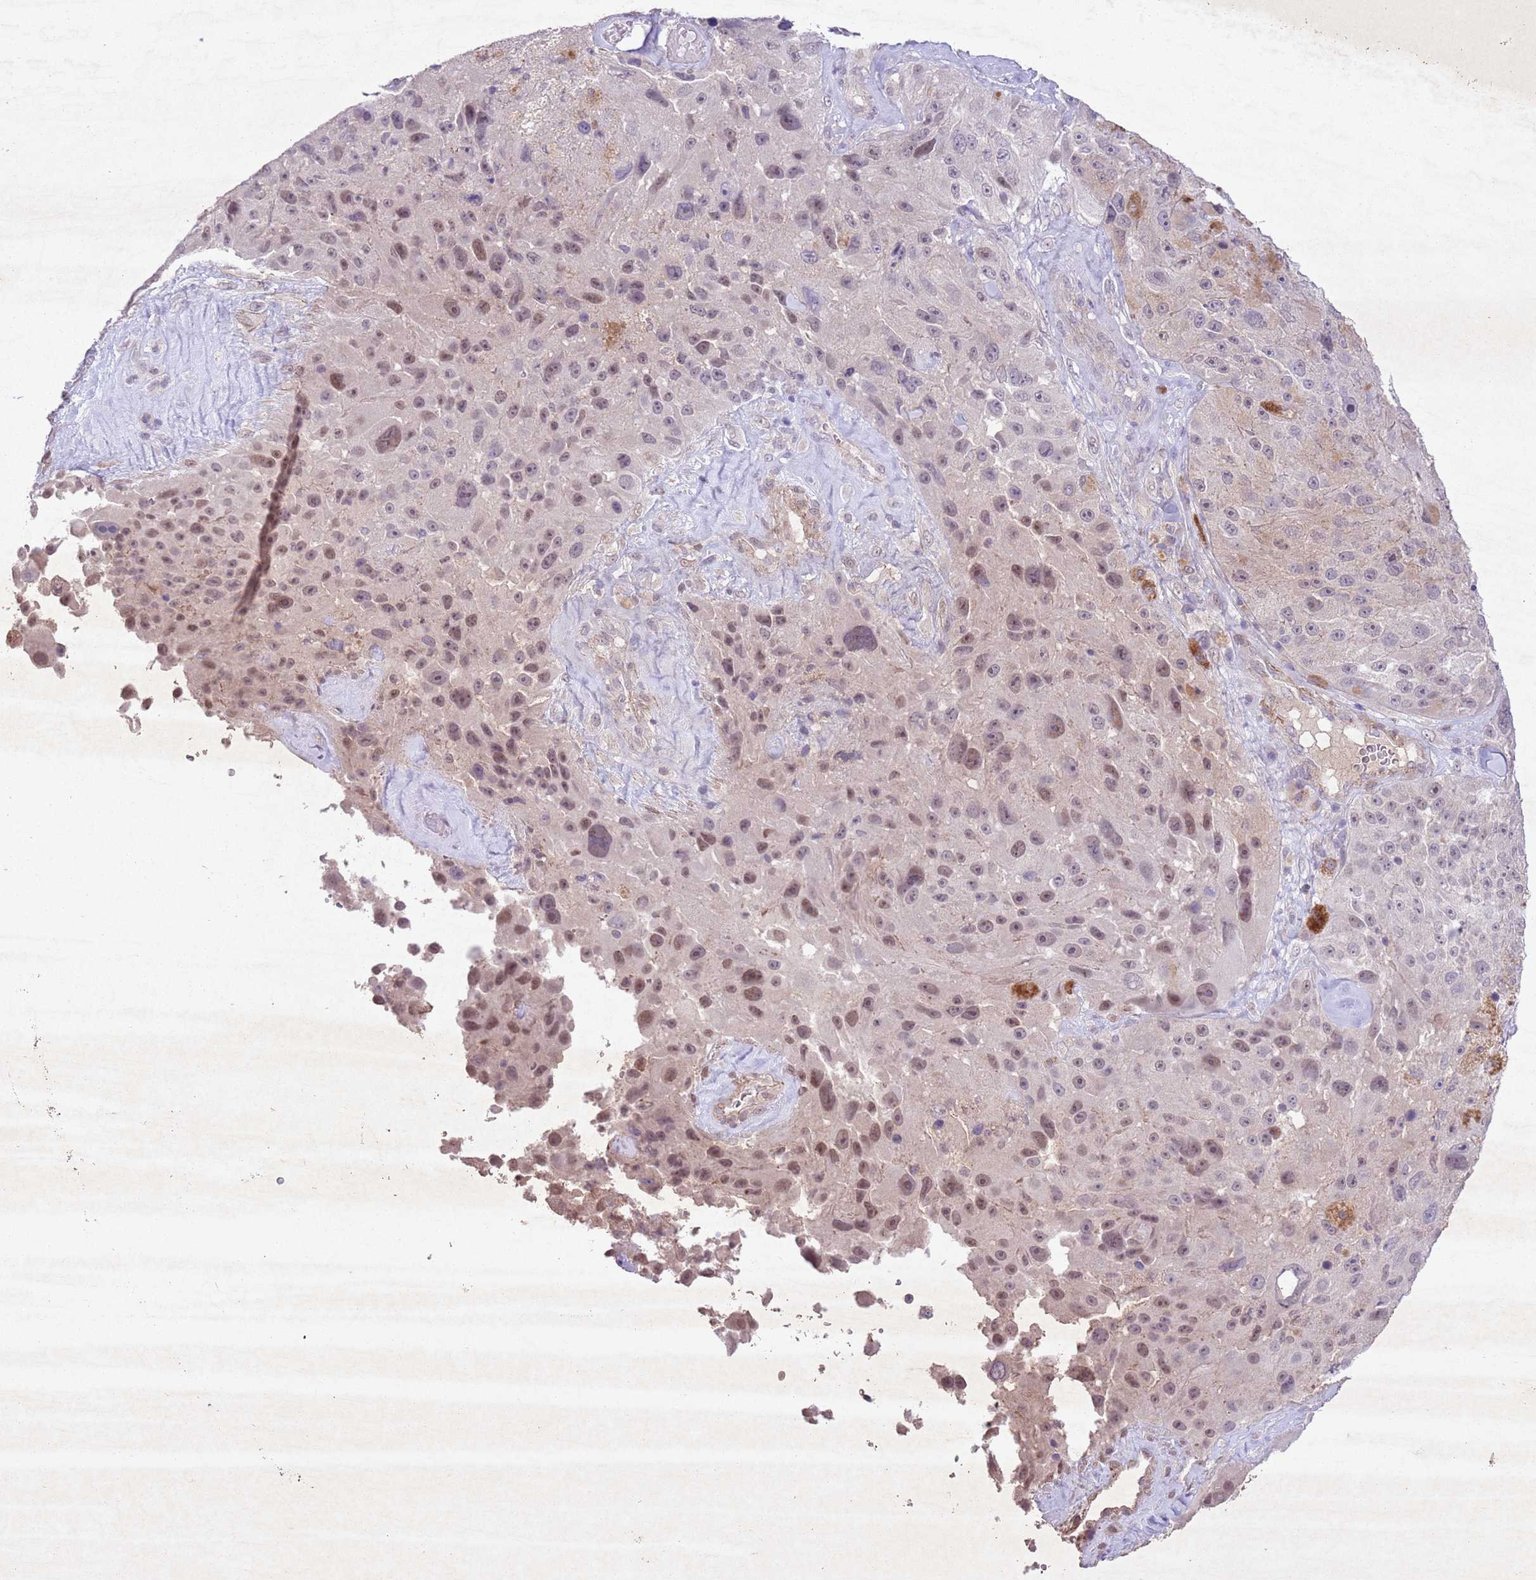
{"staining": {"intensity": "moderate", "quantity": "<25%", "location": "nuclear"}, "tissue": "melanoma", "cell_type": "Tumor cells", "image_type": "cancer", "snomed": [{"axis": "morphology", "description": "Malignant melanoma, Metastatic site"}, {"axis": "topography", "description": "Lymph node"}], "caption": "Immunohistochemical staining of human melanoma displays low levels of moderate nuclear protein expression in about <25% of tumor cells. (brown staining indicates protein expression, while blue staining denotes nuclei).", "gene": "CCNI", "patient": {"sex": "male", "age": 62}}